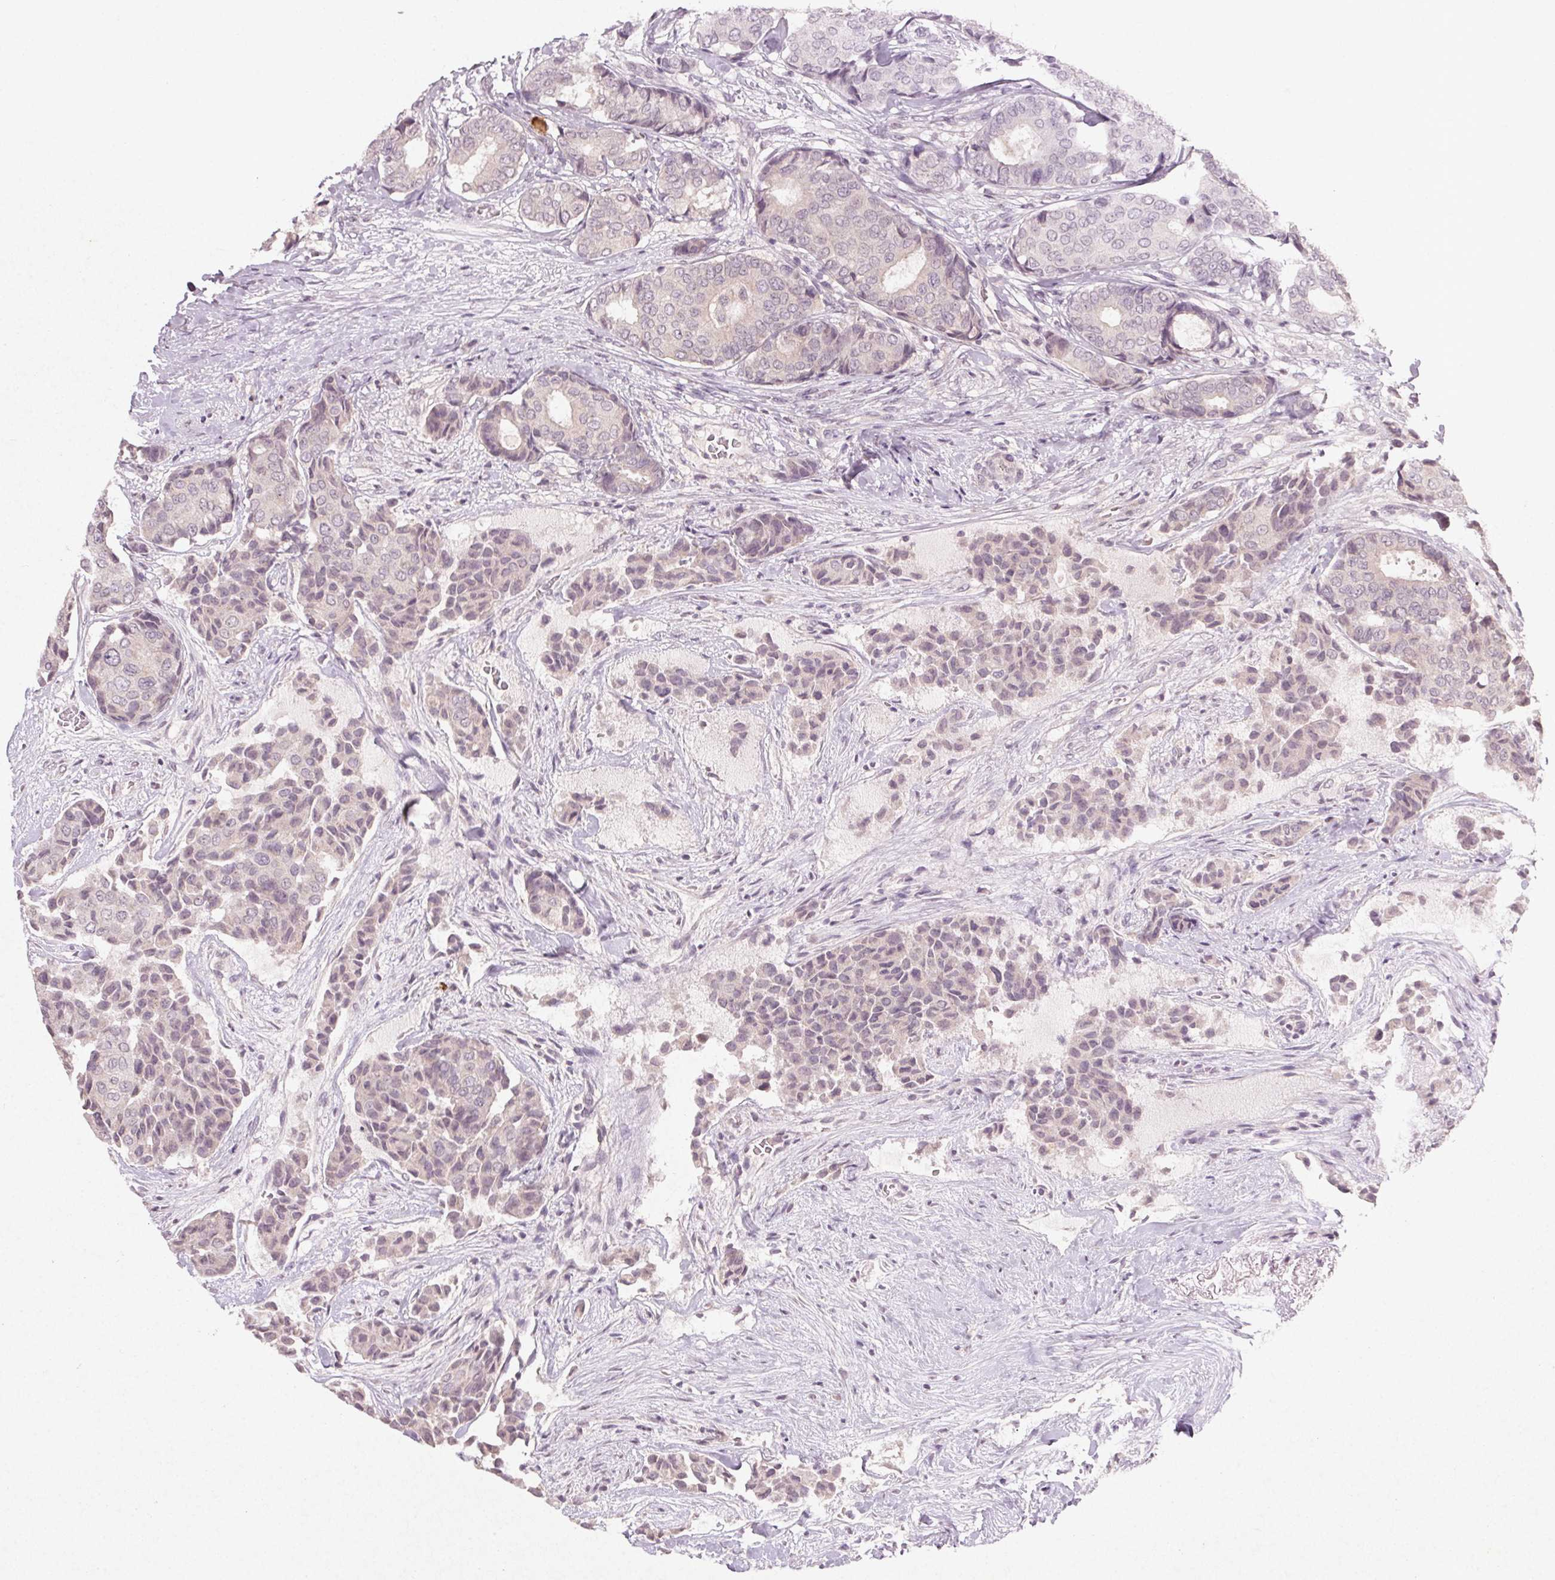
{"staining": {"intensity": "negative", "quantity": "none", "location": "none"}, "tissue": "breast cancer", "cell_type": "Tumor cells", "image_type": "cancer", "snomed": [{"axis": "morphology", "description": "Duct carcinoma"}, {"axis": "topography", "description": "Breast"}], "caption": "The histopathology image demonstrates no staining of tumor cells in breast intraductal carcinoma. (Immunohistochemistry (ihc), brightfield microscopy, high magnification).", "gene": "KLRC3", "patient": {"sex": "female", "age": 75}}